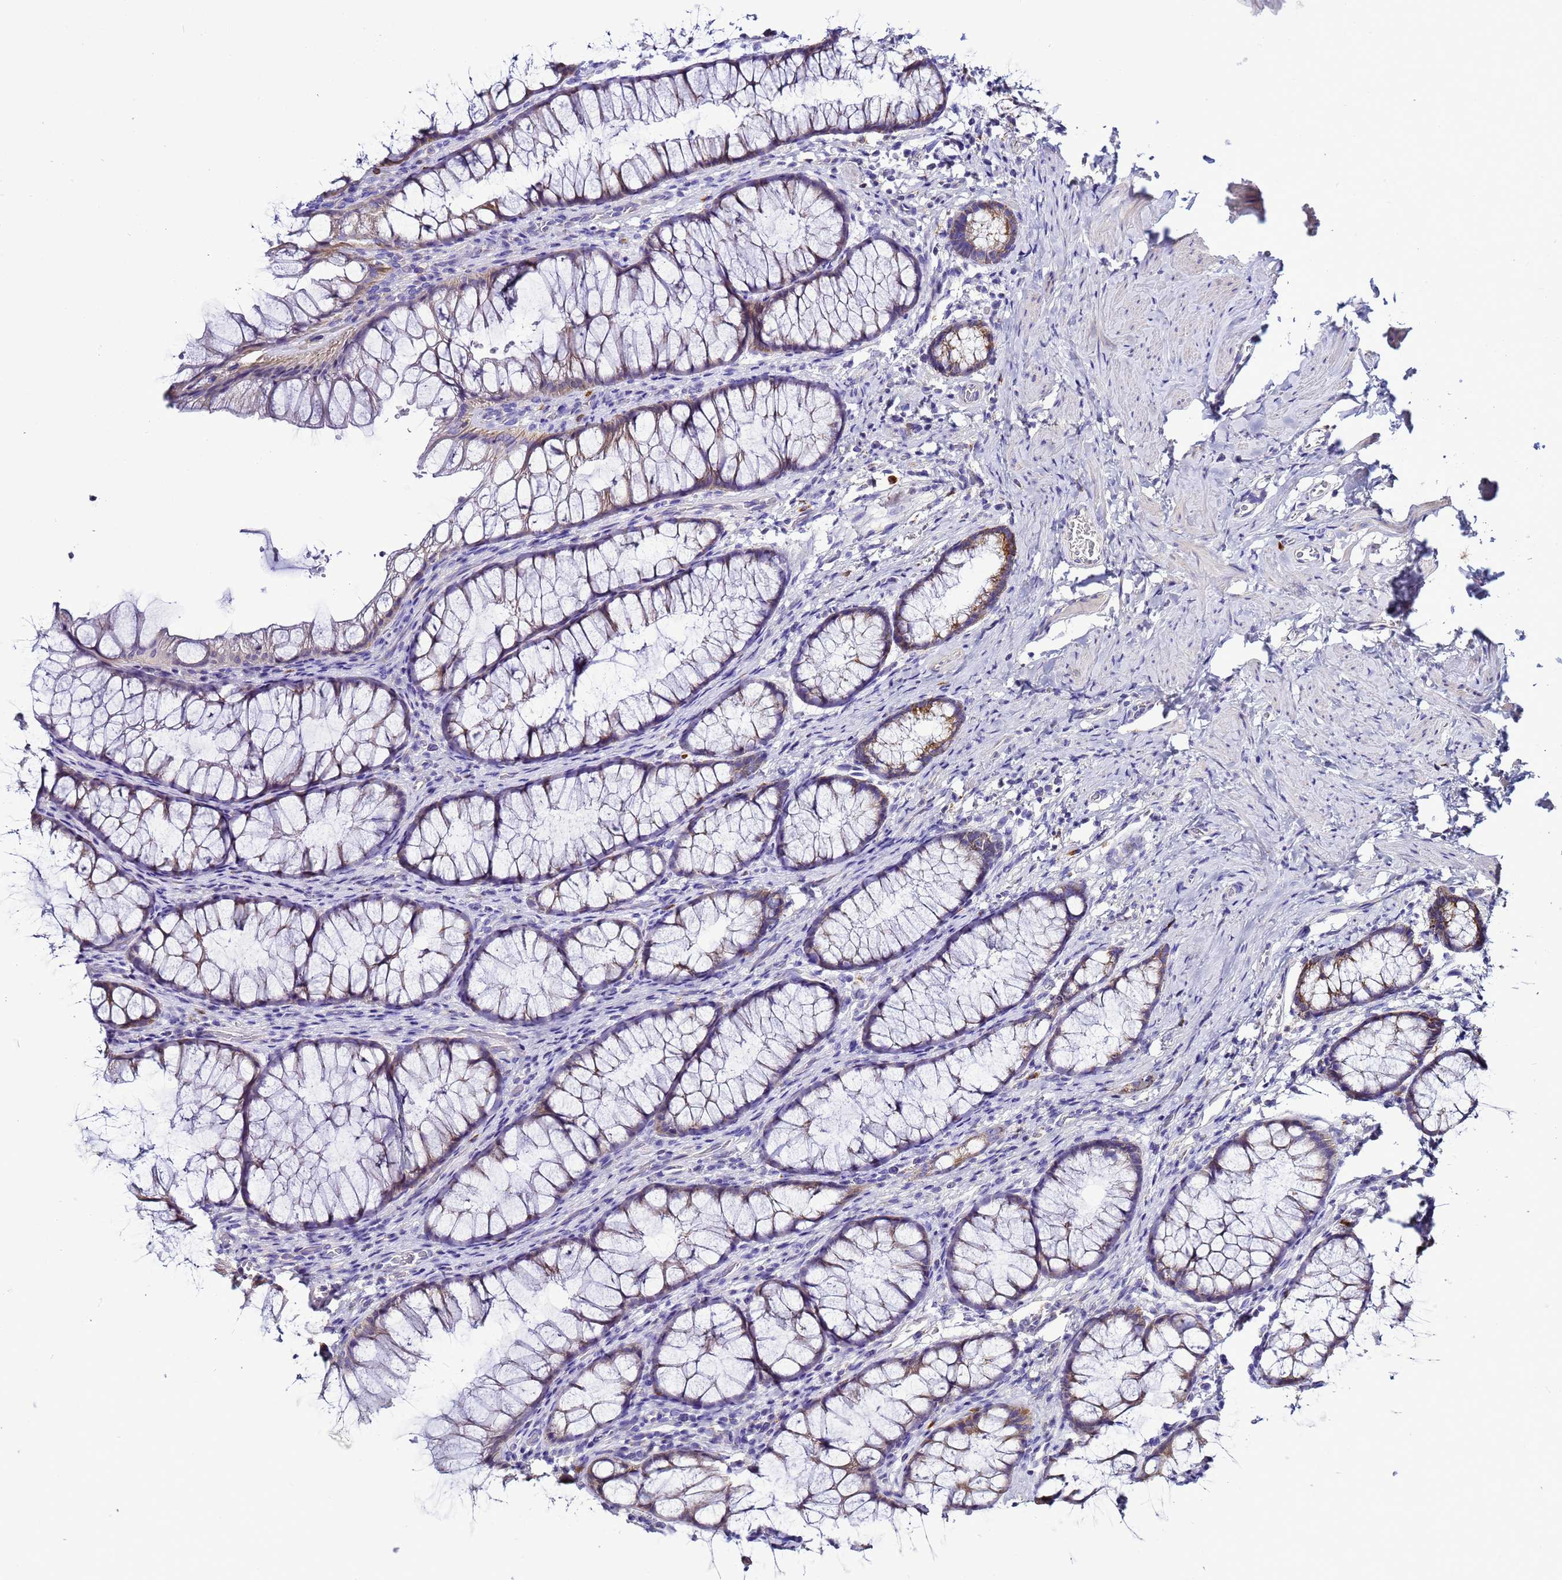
{"staining": {"intensity": "moderate", "quantity": "<25%", "location": "cytoplasmic/membranous"}, "tissue": "colon", "cell_type": "Endothelial cells", "image_type": "normal", "snomed": [{"axis": "morphology", "description": "Normal tissue, NOS"}, {"axis": "topography", "description": "Colon"}], "caption": "Normal colon reveals moderate cytoplasmic/membranous positivity in about <25% of endothelial cells Using DAB (3,3'-diaminobenzidine) (brown) and hematoxylin (blue) stains, captured at high magnification using brightfield microscopy..", "gene": "HIGD2A", "patient": {"sex": "female", "age": 62}}